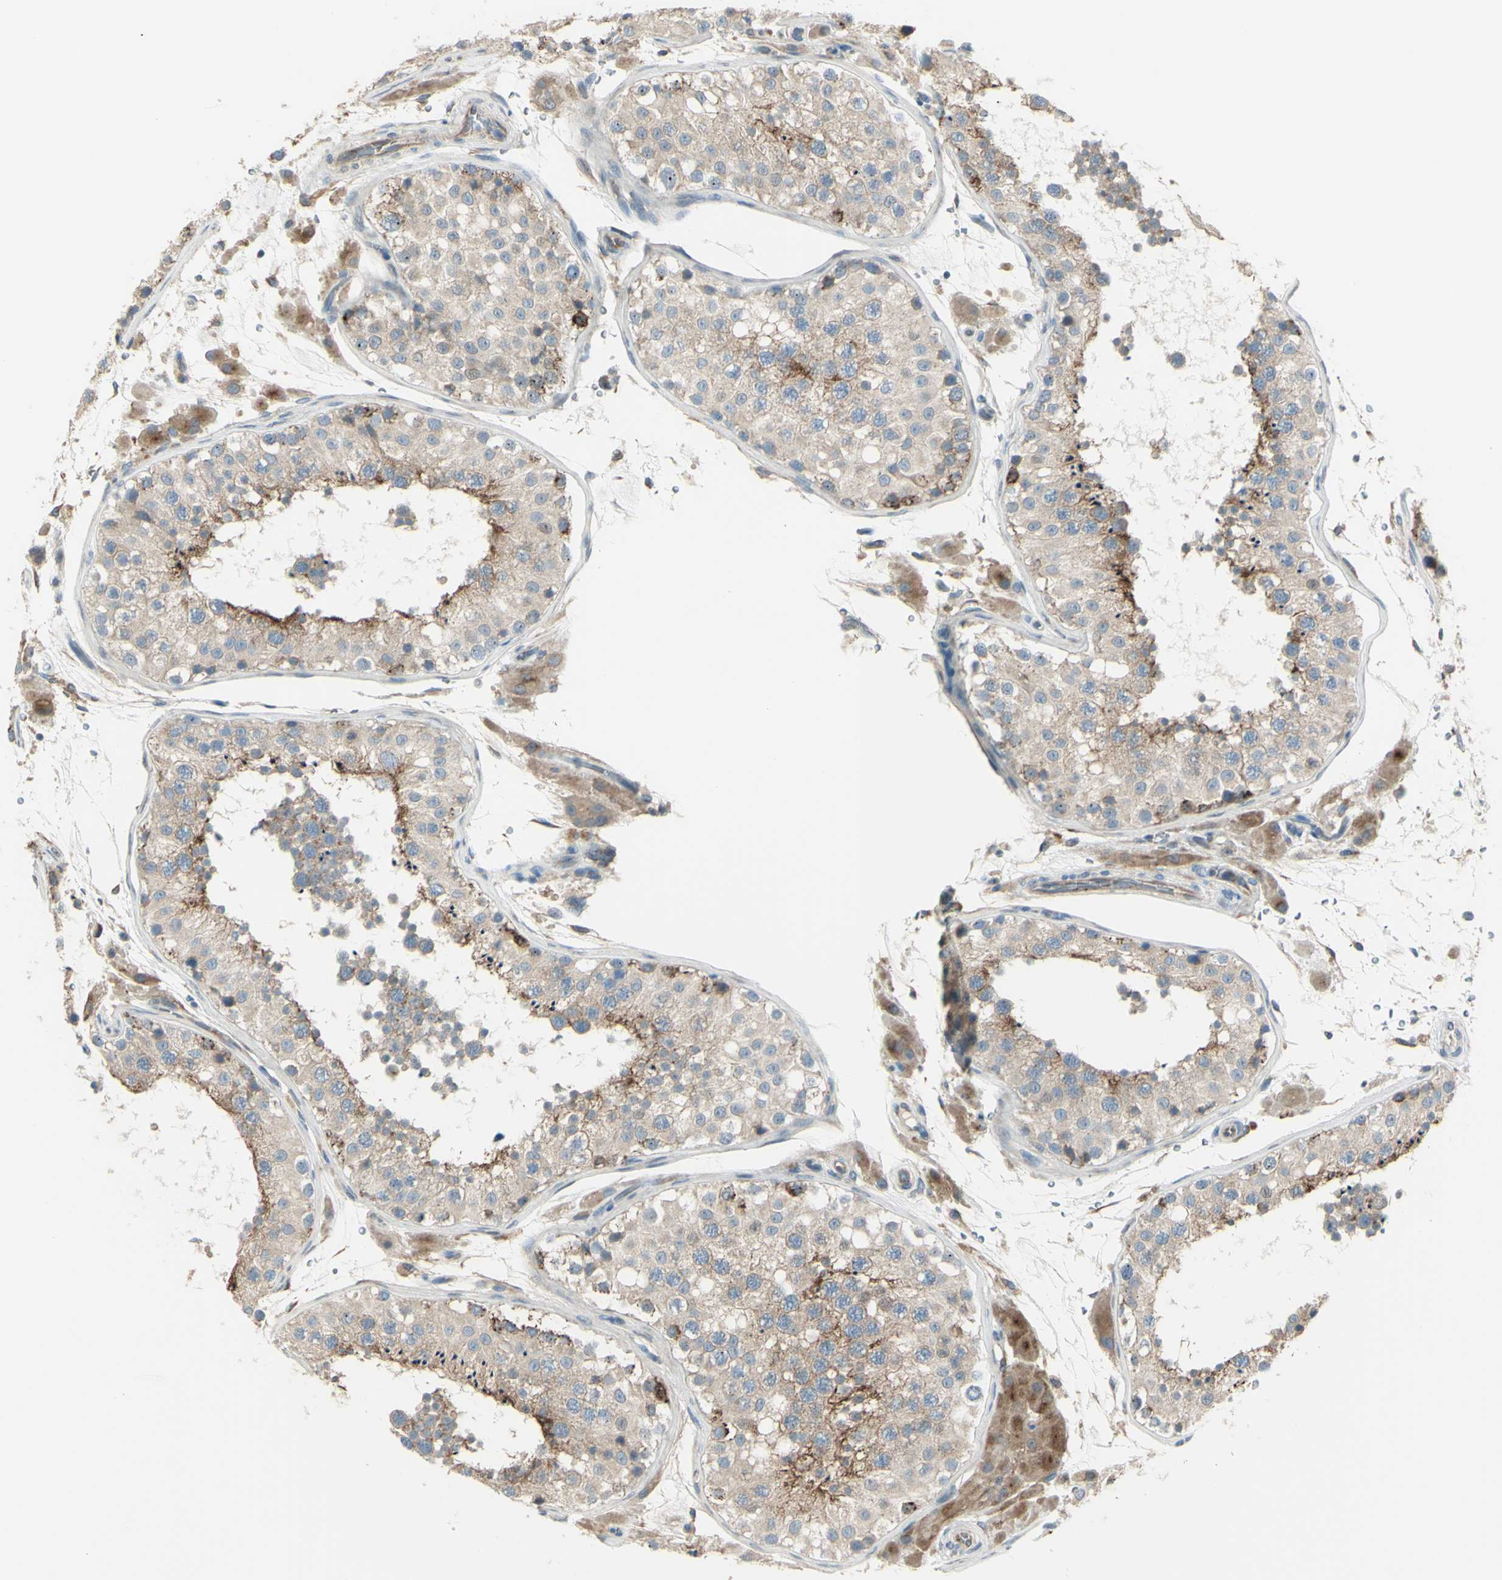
{"staining": {"intensity": "weak", "quantity": ">75%", "location": "cytoplasmic/membranous"}, "tissue": "testis", "cell_type": "Cells in seminiferous ducts", "image_type": "normal", "snomed": [{"axis": "morphology", "description": "Normal tissue, NOS"}, {"axis": "topography", "description": "Testis"}, {"axis": "topography", "description": "Epididymis"}], "caption": "The image shows immunohistochemical staining of benign testis. There is weak cytoplasmic/membranous positivity is appreciated in about >75% of cells in seminiferous ducts. (DAB (3,3'-diaminobenzidine) IHC with brightfield microscopy, high magnification).", "gene": "LMTK2", "patient": {"sex": "male", "age": 26}}